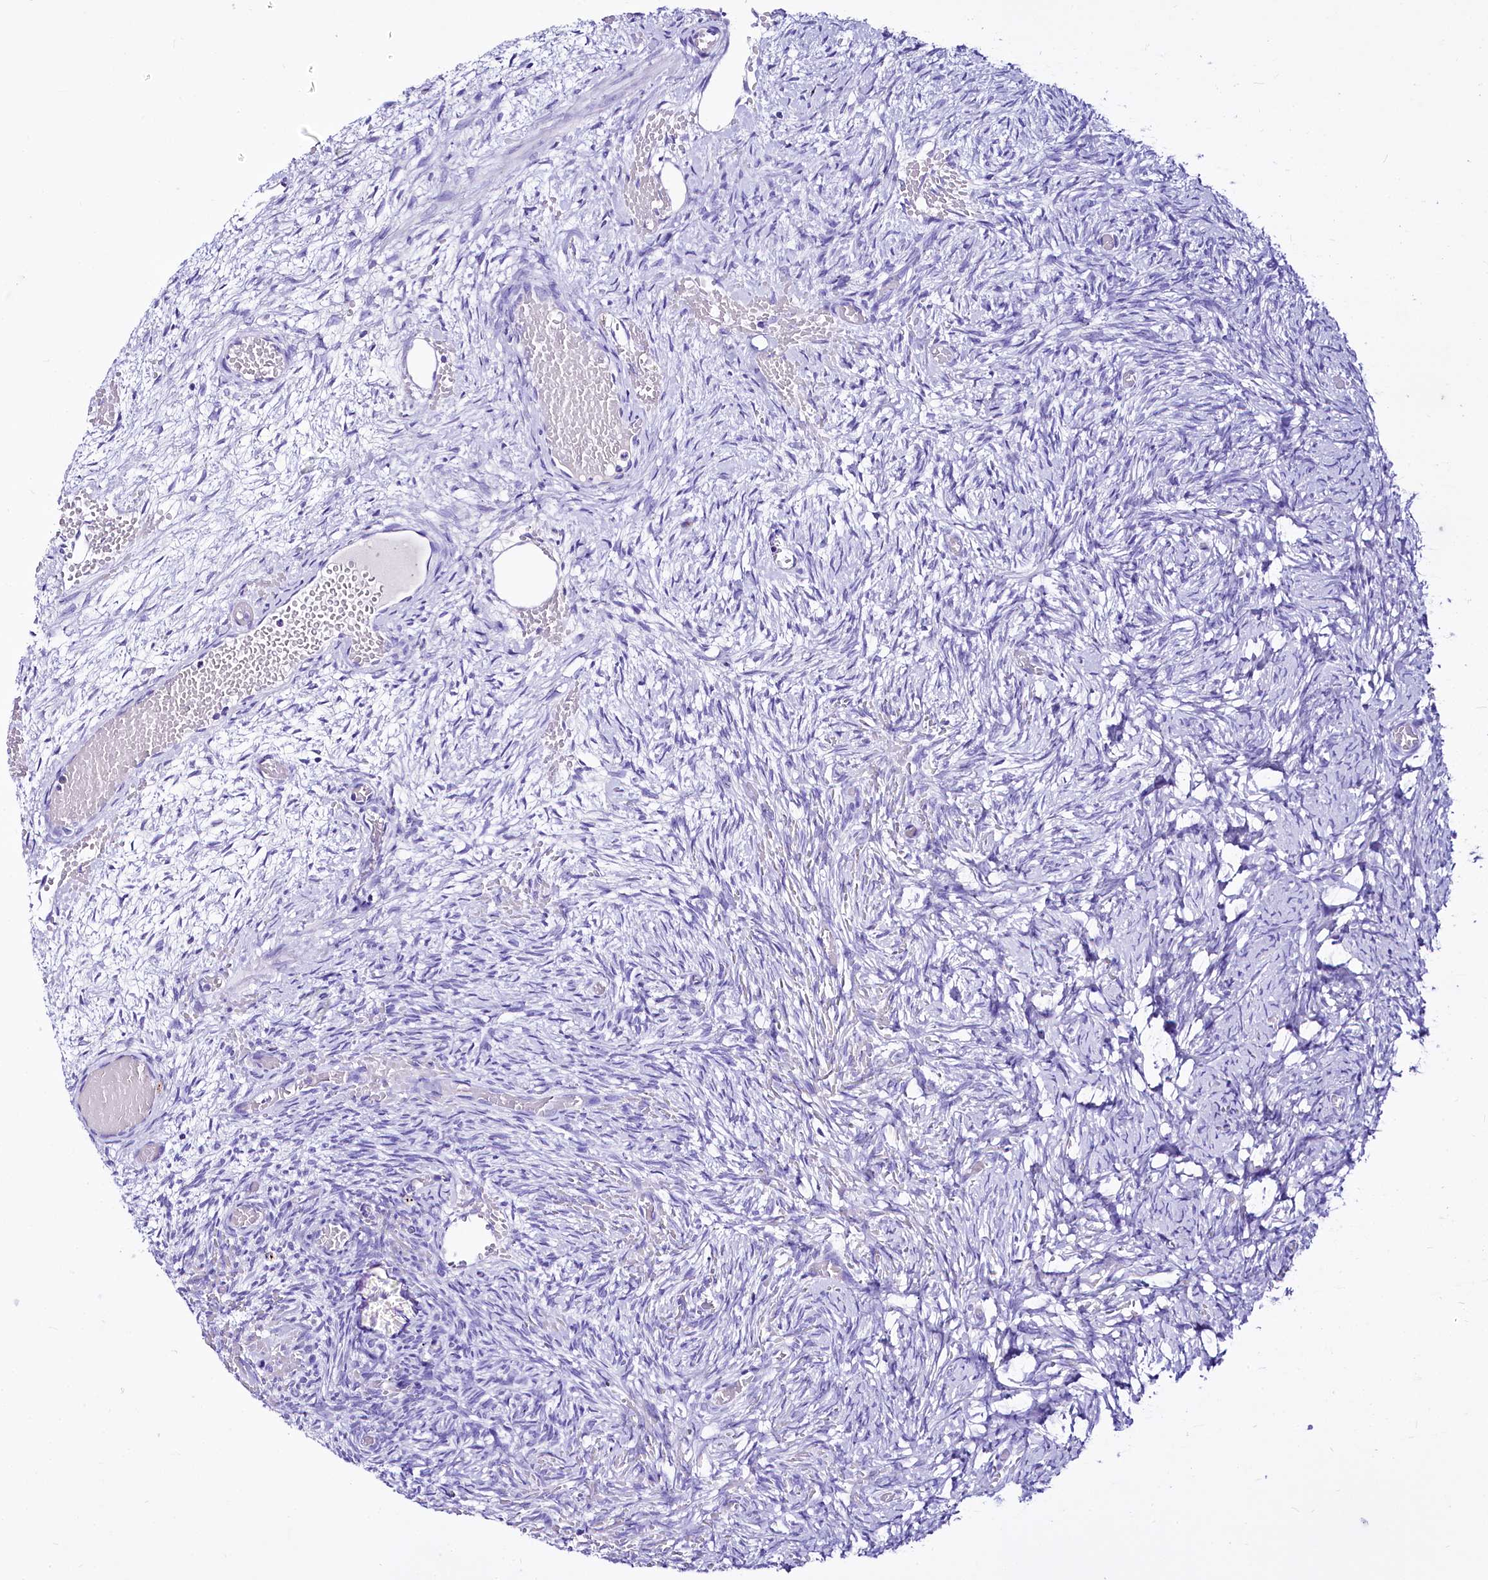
{"staining": {"intensity": "negative", "quantity": "none", "location": "none"}, "tissue": "ovary", "cell_type": "Ovarian stroma cells", "image_type": "normal", "snomed": [{"axis": "morphology", "description": "Adenocarcinoma, NOS"}, {"axis": "topography", "description": "Endometrium"}], "caption": "Protein analysis of benign ovary reveals no significant staining in ovarian stroma cells.", "gene": "A2ML1", "patient": {"sex": "female", "age": 32}}